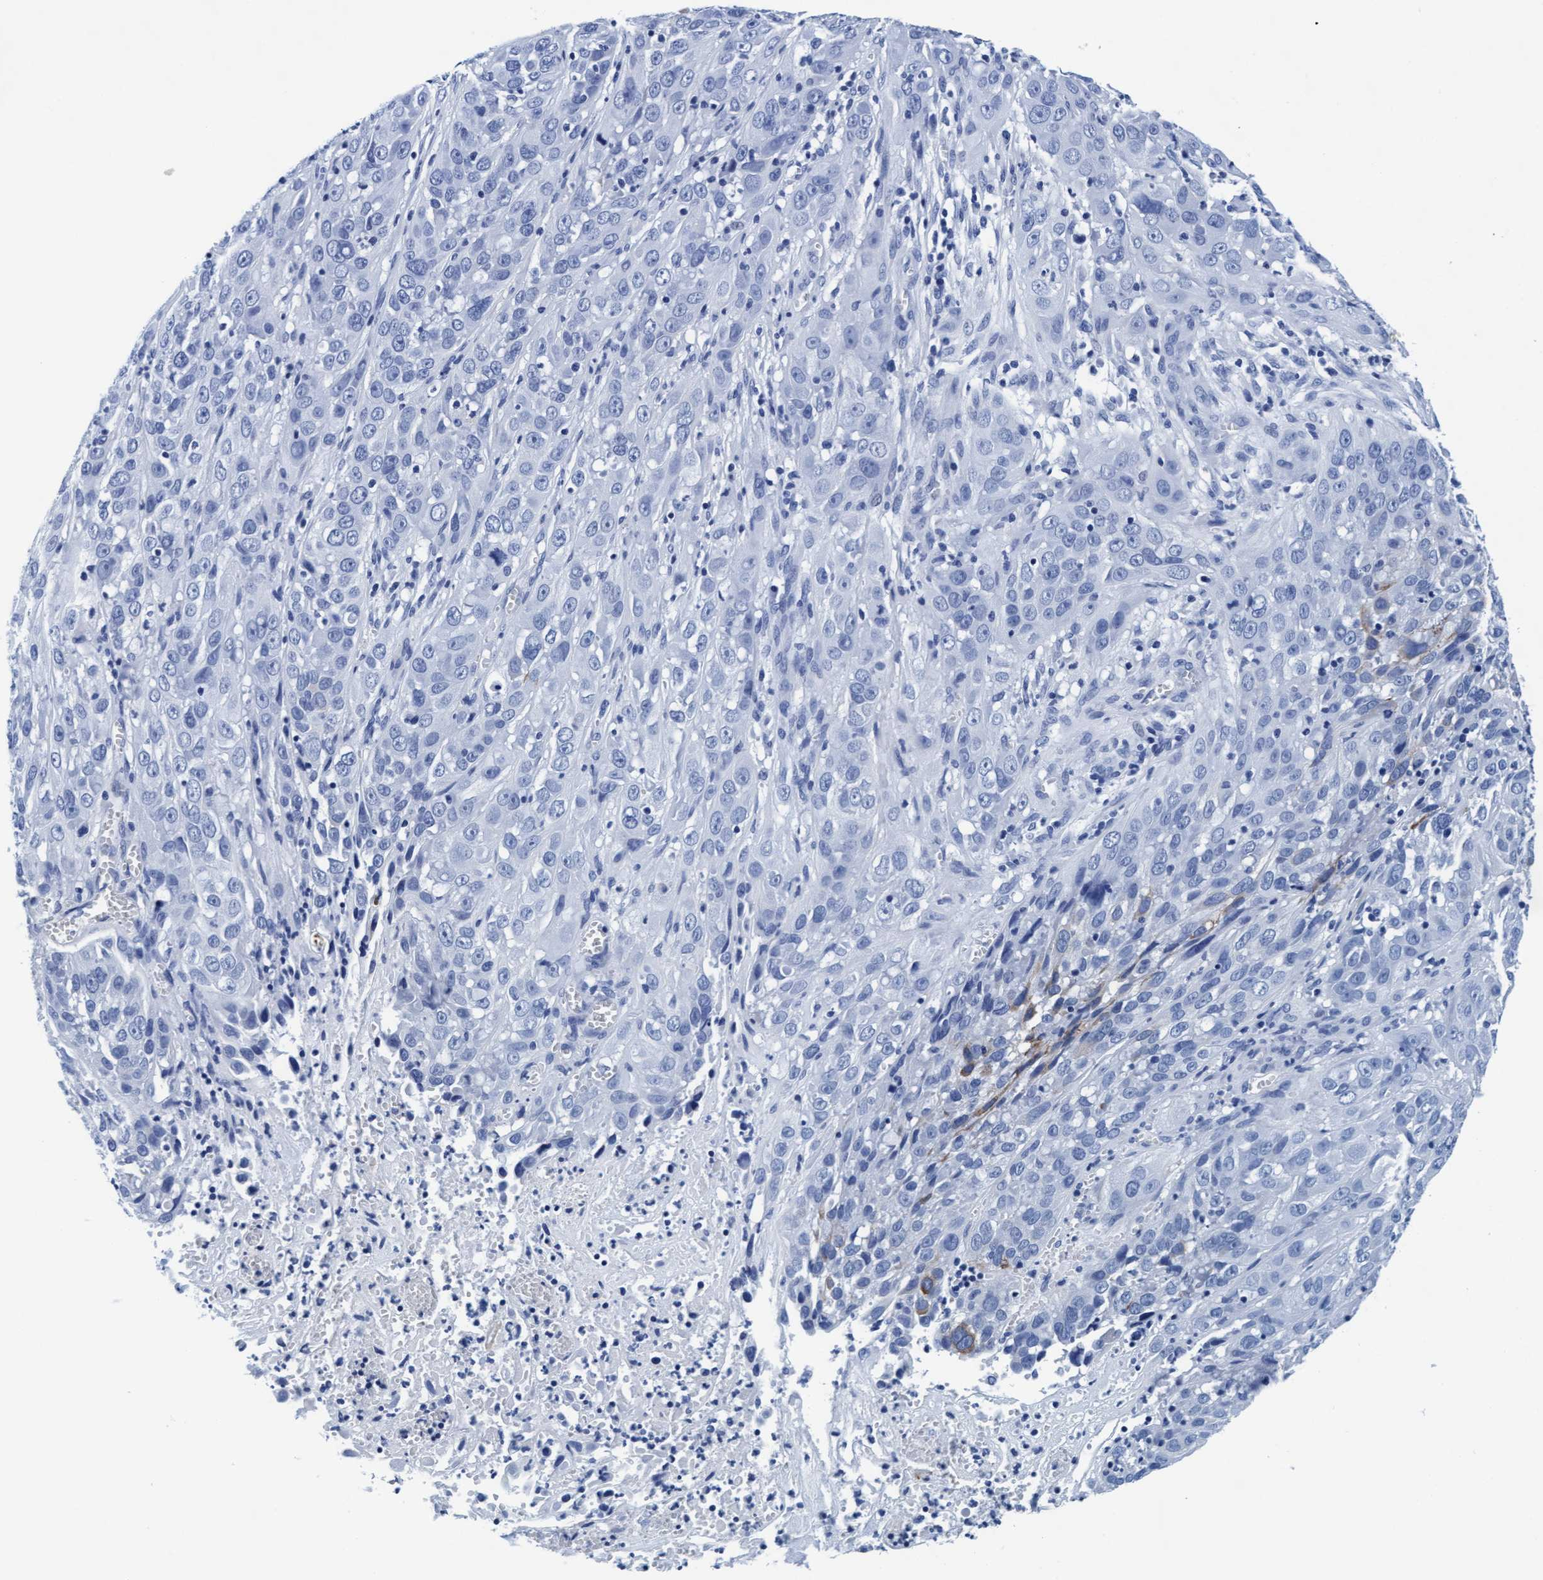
{"staining": {"intensity": "negative", "quantity": "none", "location": "none"}, "tissue": "cervical cancer", "cell_type": "Tumor cells", "image_type": "cancer", "snomed": [{"axis": "morphology", "description": "Squamous cell carcinoma, NOS"}, {"axis": "topography", "description": "Cervix"}], "caption": "DAB (3,3'-diaminobenzidine) immunohistochemical staining of squamous cell carcinoma (cervical) demonstrates no significant staining in tumor cells.", "gene": "ARSG", "patient": {"sex": "female", "age": 32}}